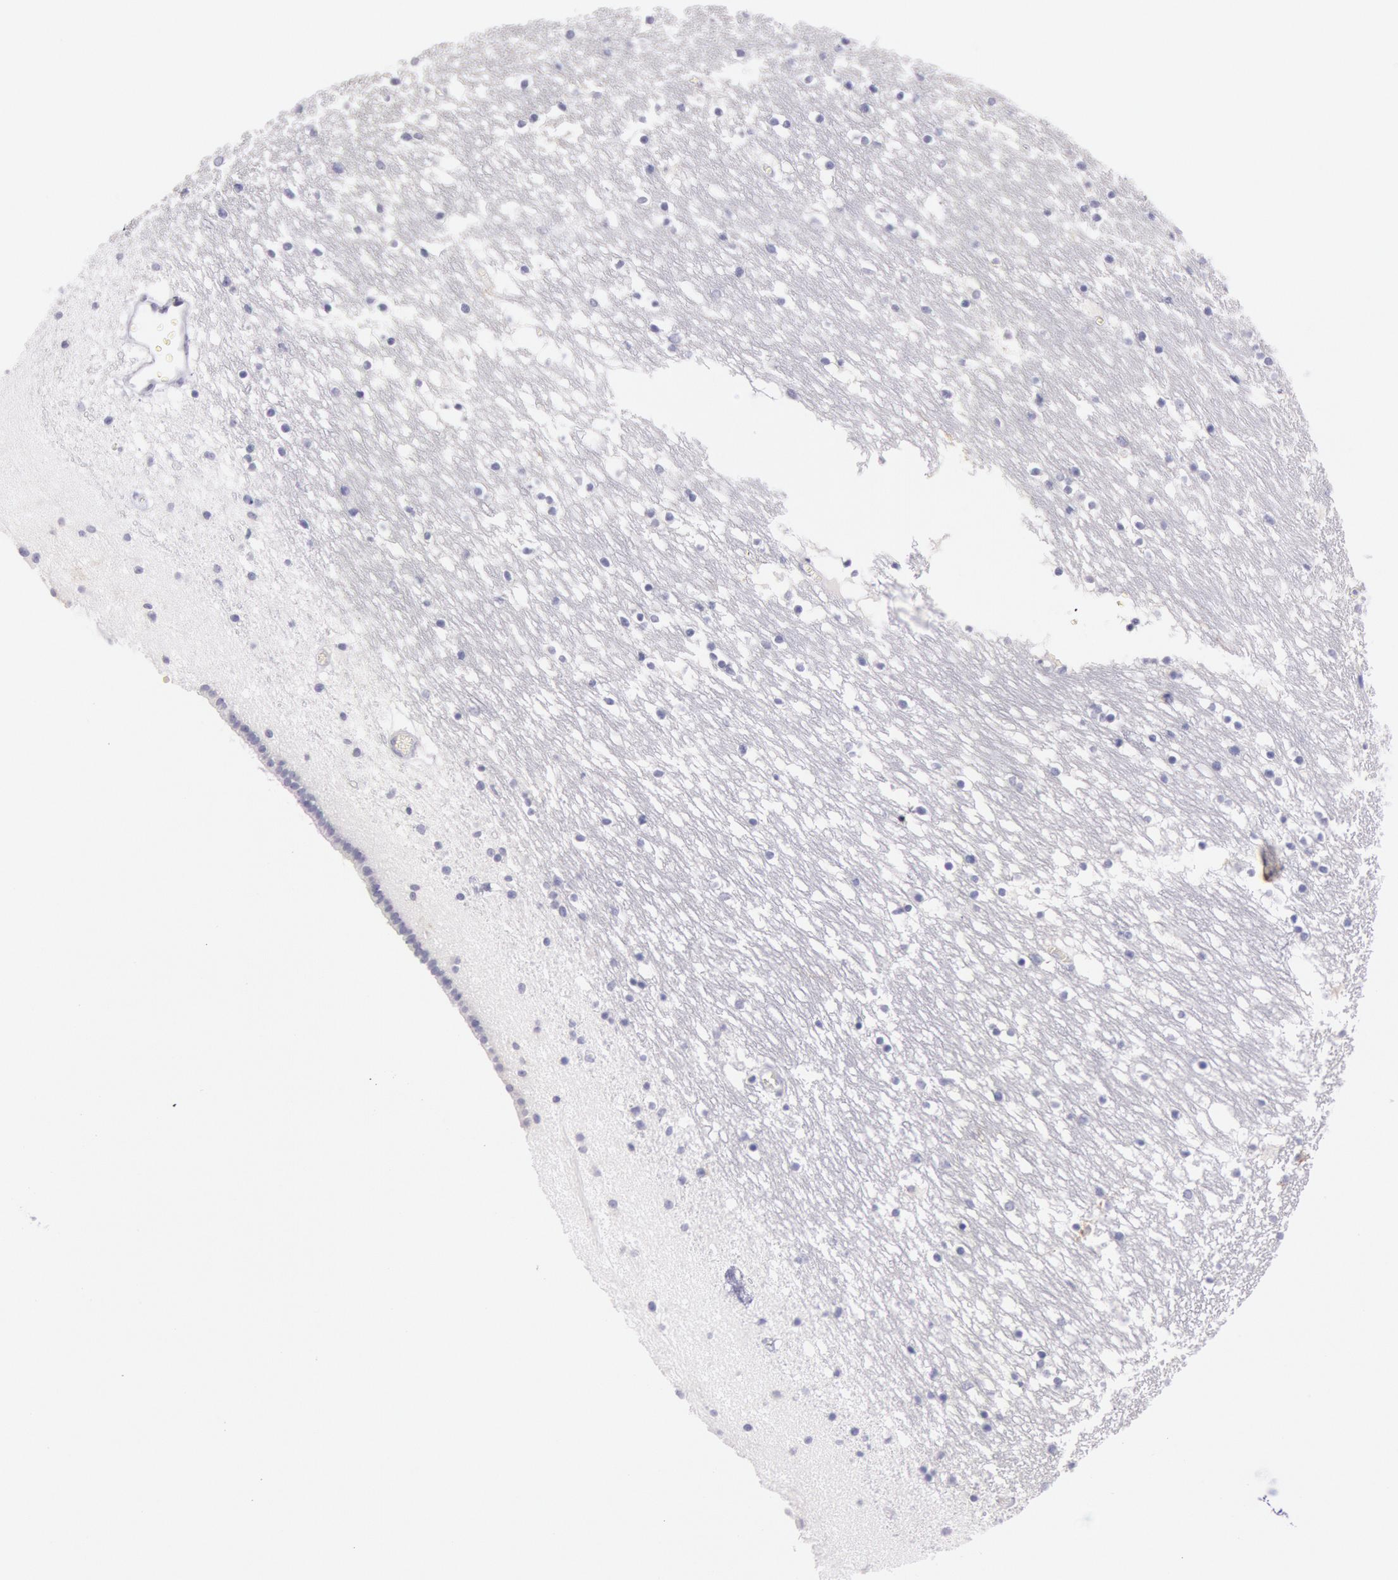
{"staining": {"intensity": "negative", "quantity": "none", "location": "none"}, "tissue": "caudate", "cell_type": "Glial cells", "image_type": "normal", "snomed": [{"axis": "morphology", "description": "Normal tissue, NOS"}, {"axis": "topography", "description": "Lateral ventricle wall"}], "caption": "The immunohistochemistry (IHC) micrograph has no significant expression in glial cells of caudate.", "gene": "EGFR", "patient": {"sex": "male", "age": 45}}